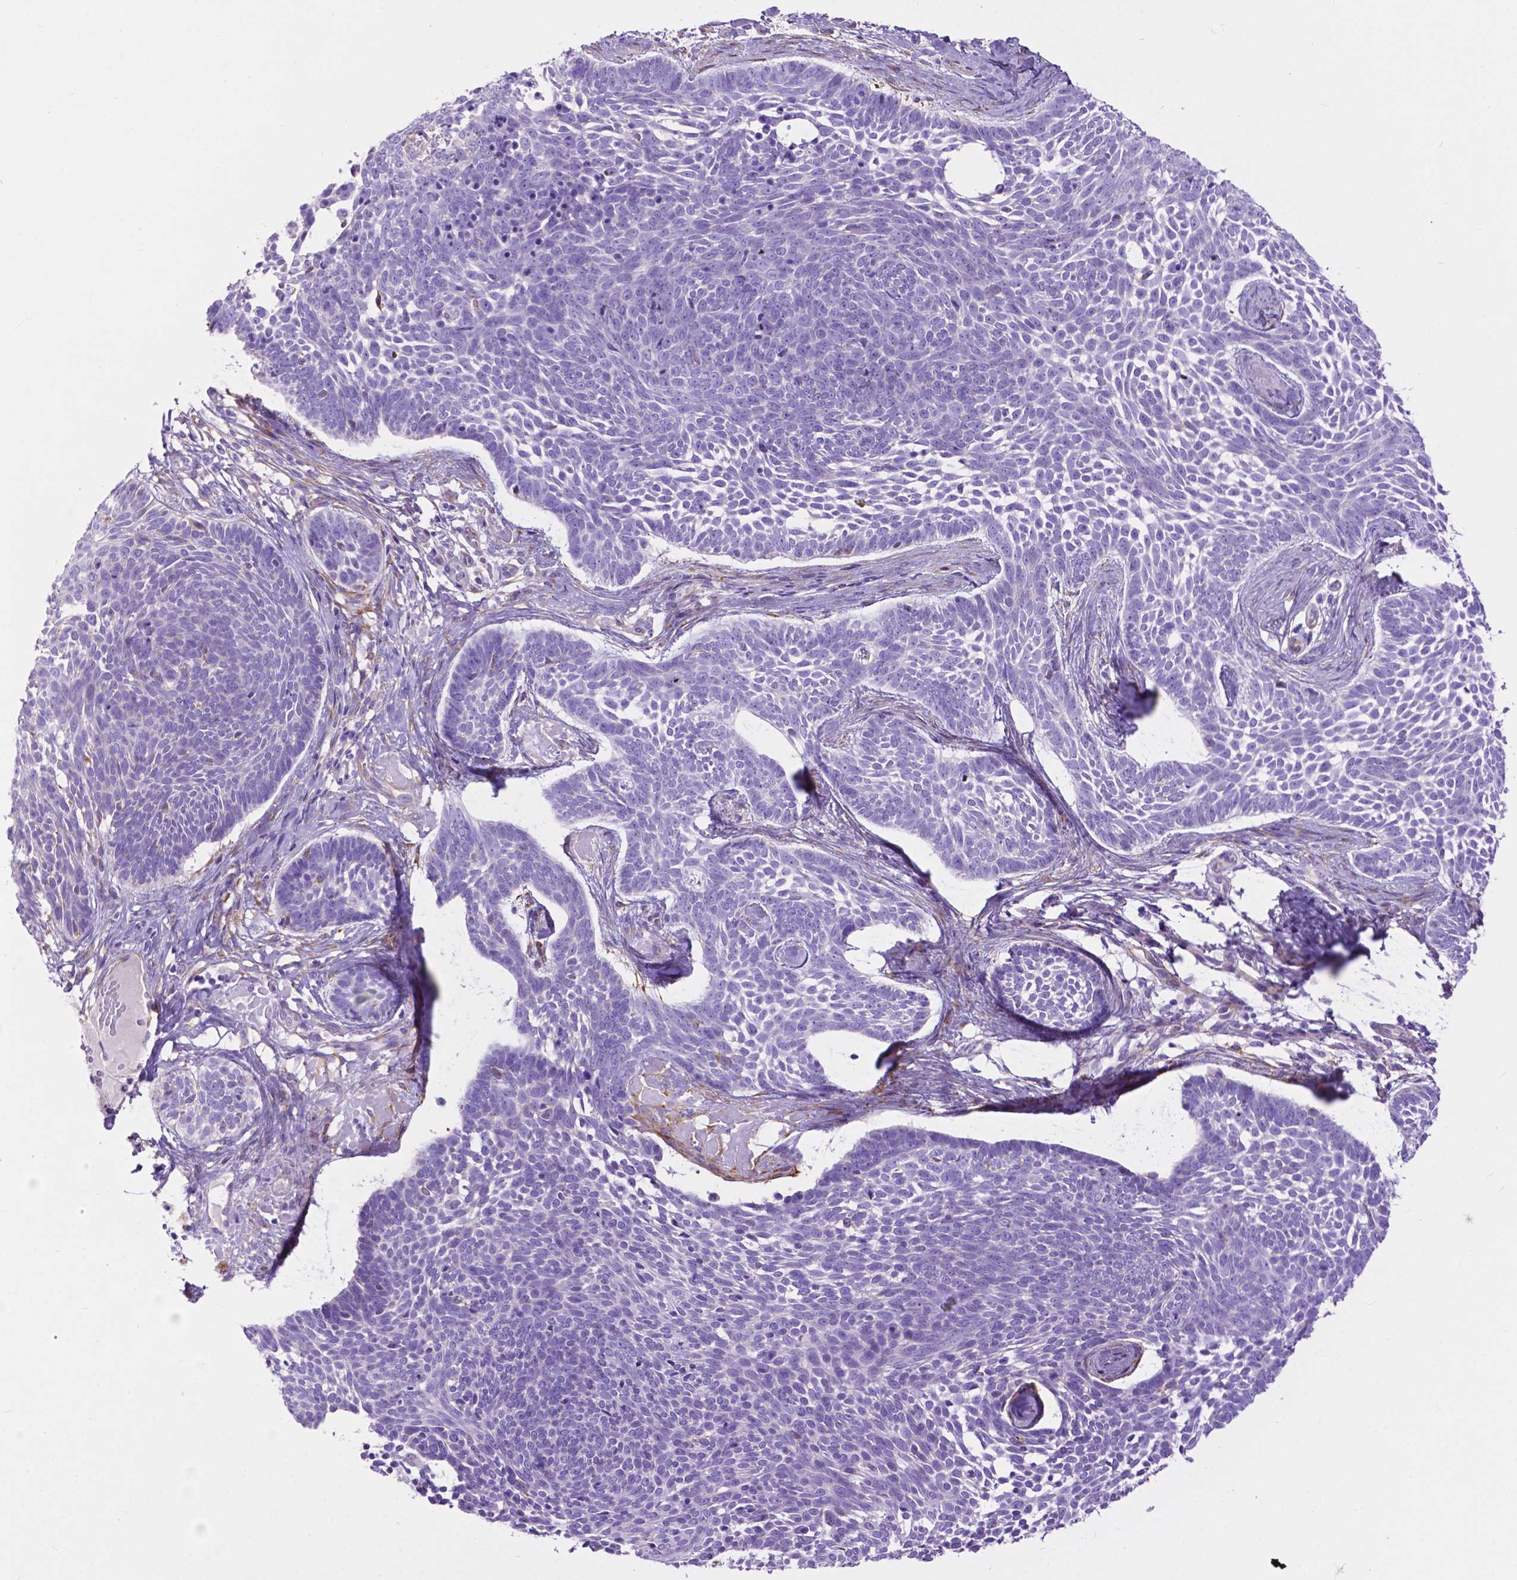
{"staining": {"intensity": "negative", "quantity": "none", "location": "none"}, "tissue": "skin cancer", "cell_type": "Tumor cells", "image_type": "cancer", "snomed": [{"axis": "morphology", "description": "Basal cell carcinoma"}, {"axis": "topography", "description": "Skin"}], "caption": "This is a image of immunohistochemistry staining of skin cancer (basal cell carcinoma), which shows no positivity in tumor cells.", "gene": "PCDHA12", "patient": {"sex": "male", "age": 85}}